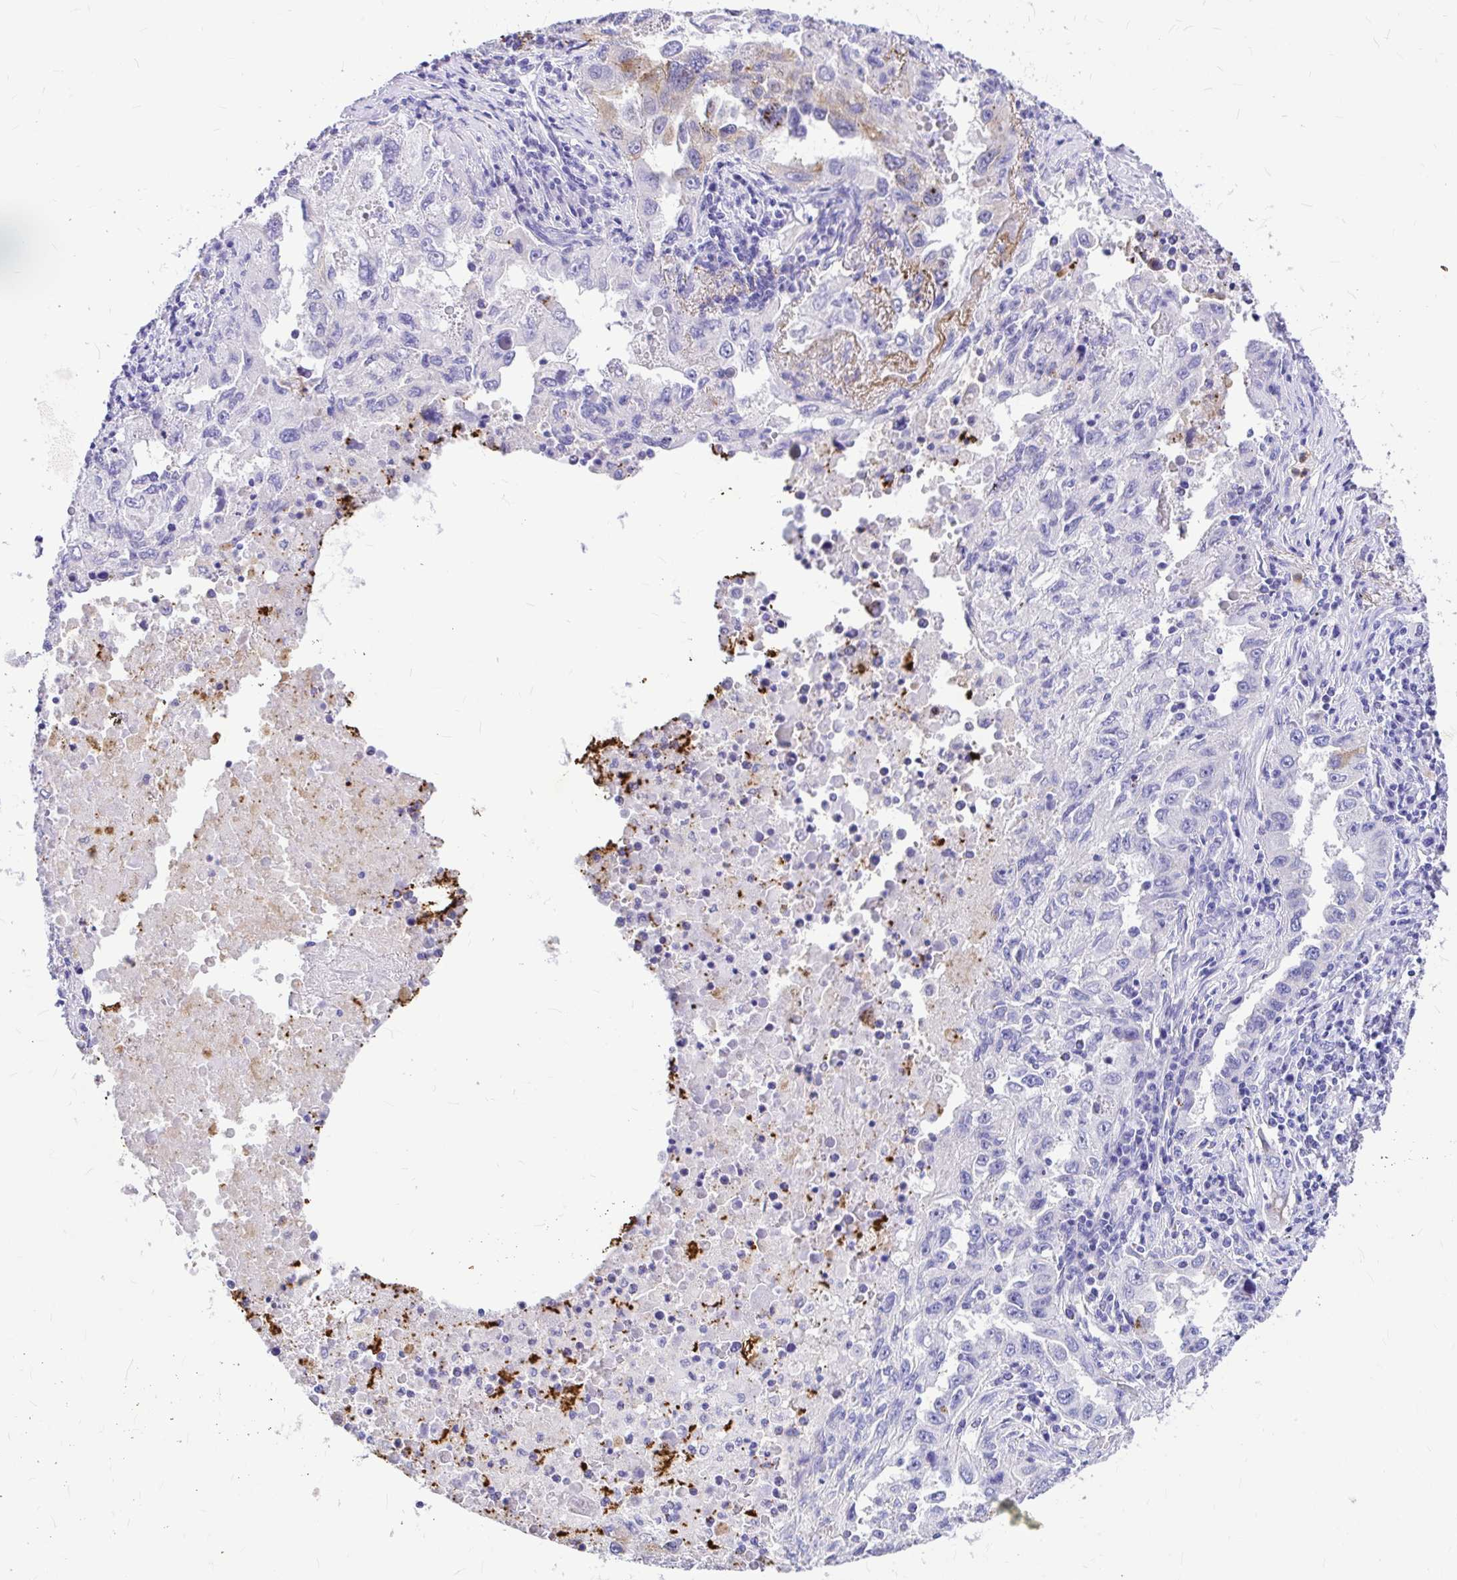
{"staining": {"intensity": "moderate", "quantity": "<25%", "location": "cytoplasmic/membranous"}, "tissue": "lung cancer", "cell_type": "Tumor cells", "image_type": "cancer", "snomed": [{"axis": "morphology", "description": "Adenocarcinoma, NOS"}, {"axis": "topography", "description": "Lung"}], "caption": "Moderate cytoplasmic/membranous protein positivity is appreciated in approximately <25% of tumor cells in adenocarcinoma (lung). (brown staining indicates protein expression, while blue staining denotes nuclei).", "gene": "CLEC1B", "patient": {"sex": "female", "age": 73}}